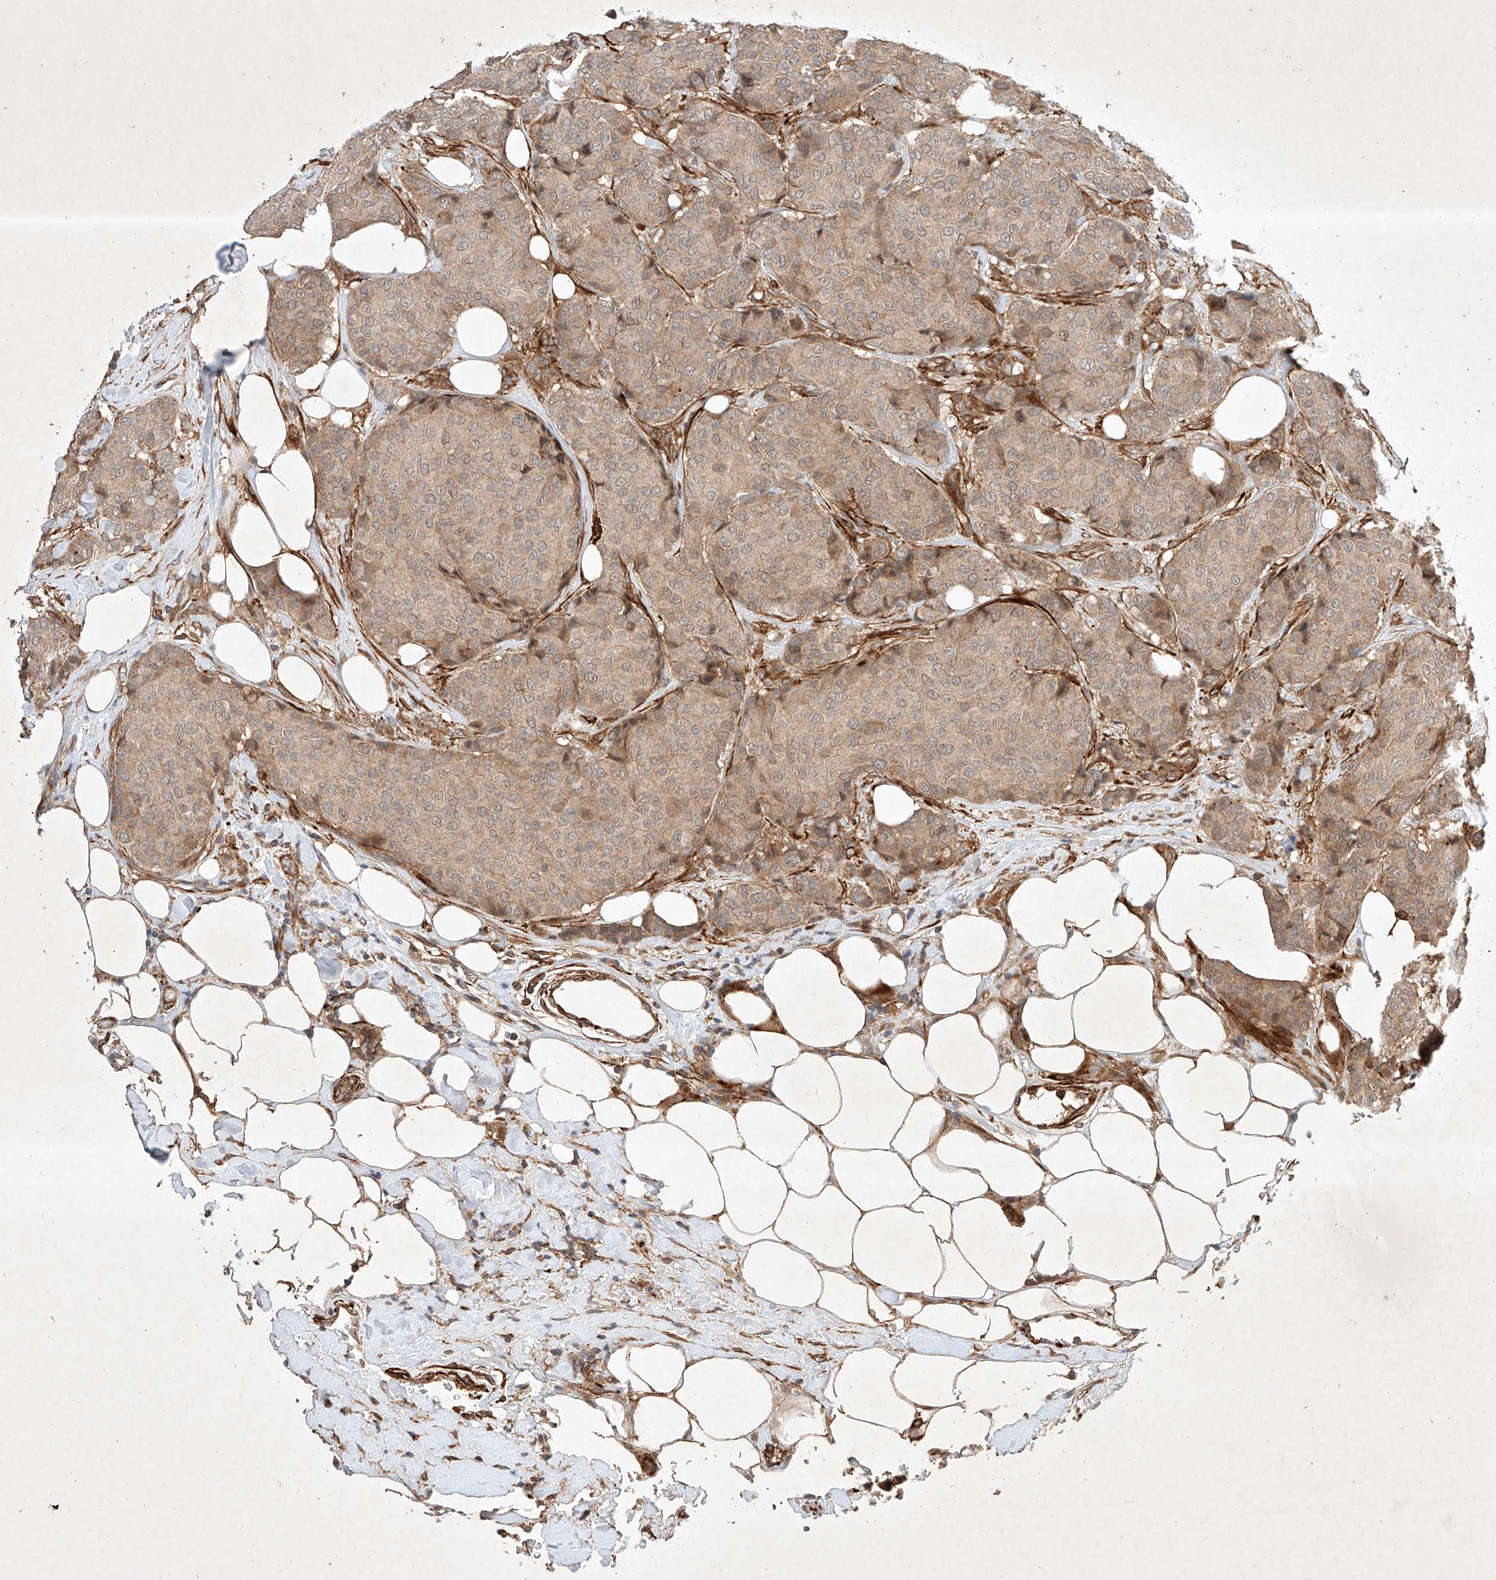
{"staining": {"intensity": "weak", "quantity": ">75%", "location": "cytoplasmic/membranous"}, "tissue": "breast cancer", "cell_type": "Tumor cells", "image_type": "cancer", "snomed": [{"axis": "morphology", "description": "Duct carcinoma"}, {"axis": "topography", "description": "Breast"}], "caption": "Brown immunohistochemical staining in human breast cancer exhibits weak cytoplasmic/membranous positivity in about >75% of tumor cells.", "gene": "ARHGAP33", "patient": {"sex": "female", "age": 75}}